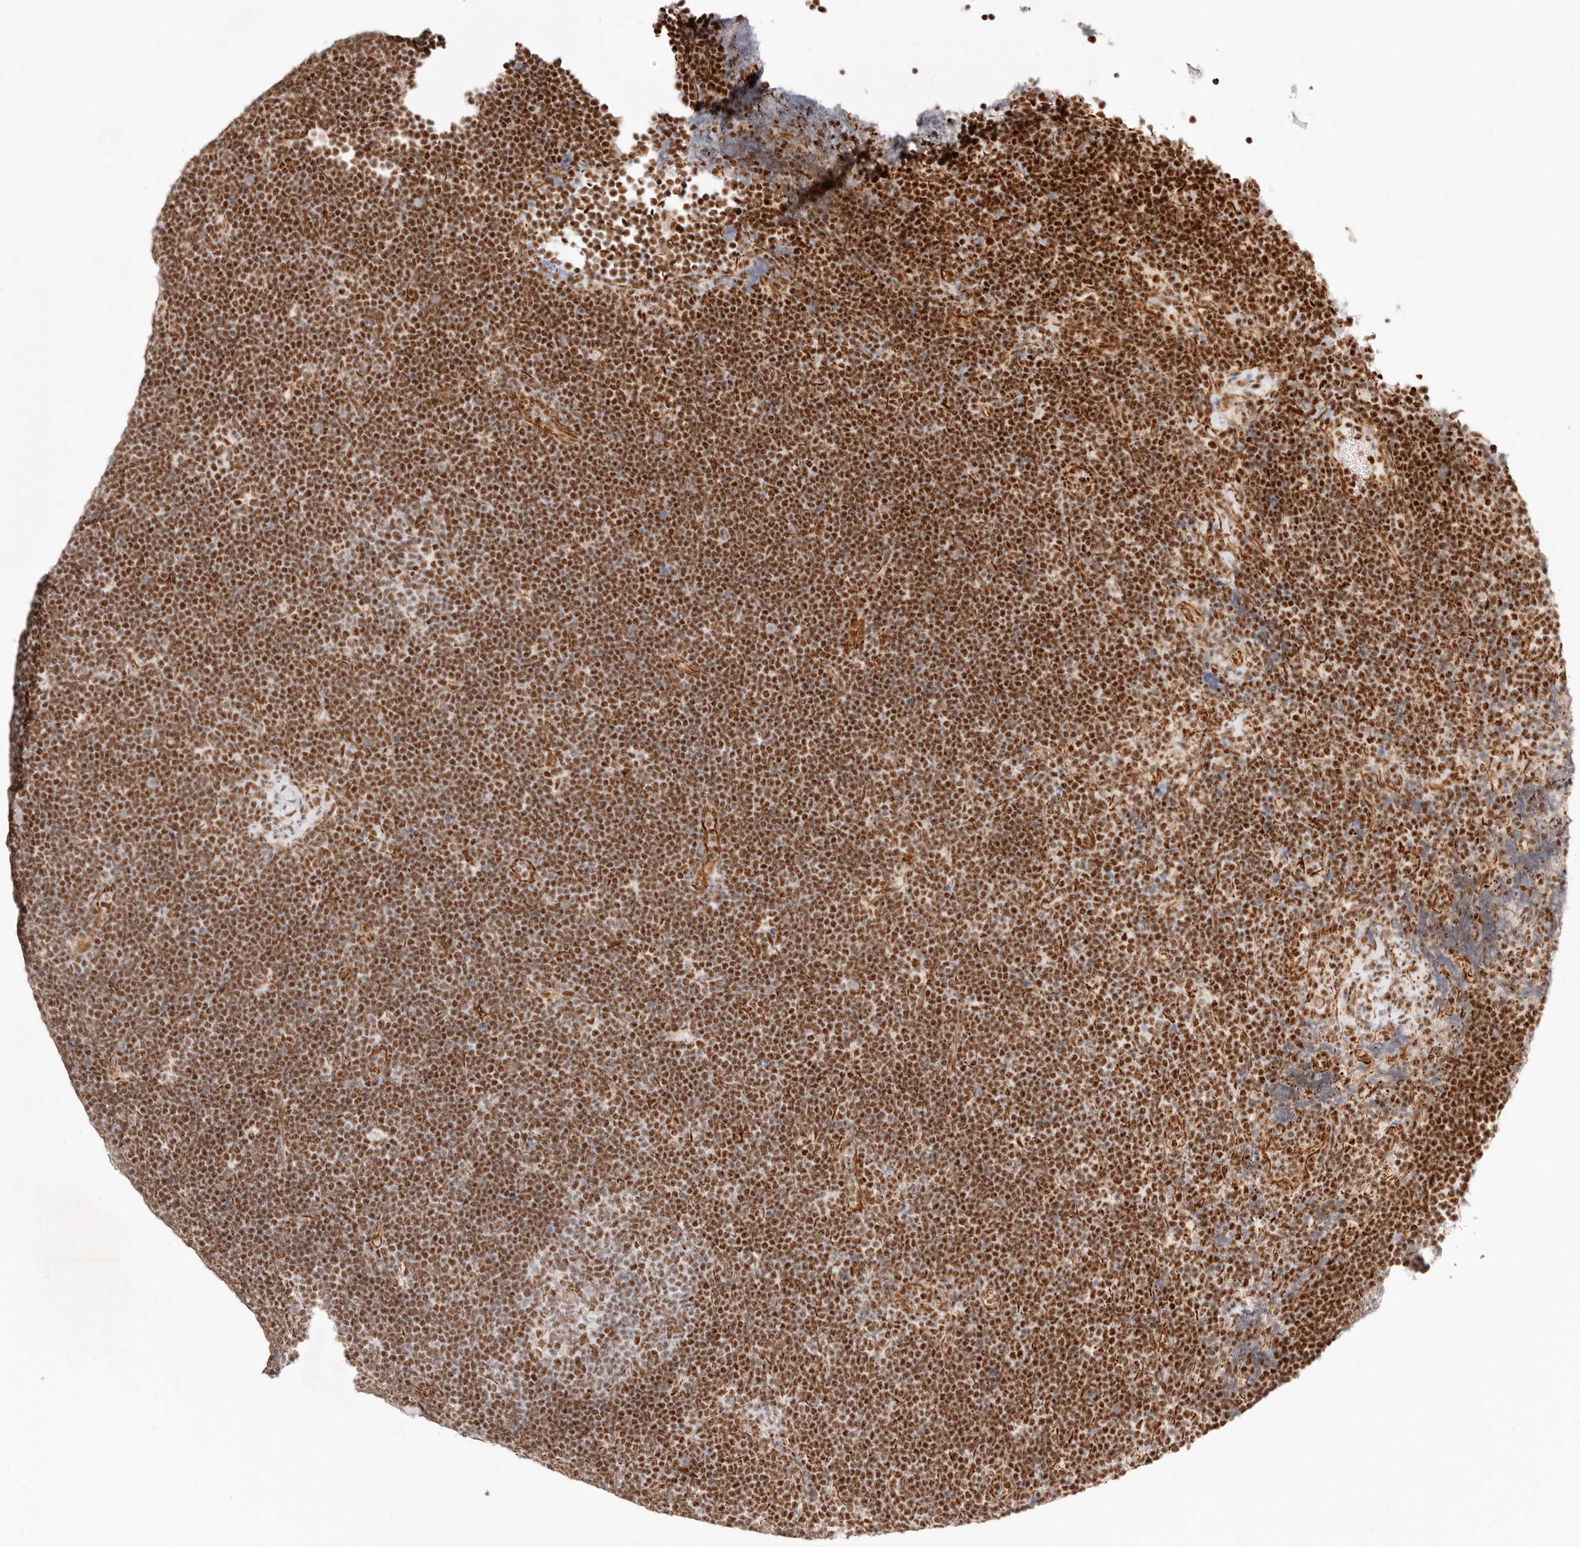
{"staining": {"intensity": "strong", "quantity": ">75%", "location": "nuclear"}, "tissue": "lymphoma", "cell_type": "Tumor cells", "image_type": "cancer", "snomed": [{"axis": "morphology", "description": "Malignant lymphoma, non-Hodgkin's type, High grade"}, {"axis": "topography", "description": "Lymph node"}], "caption": "Human high-grade malignant lymphoma, non-Hodgkin's type stained with a brown dye demonstrates strong nuclear positive expression in about >75% of tumor cells.", "gene": "ZC3H11A", "patient": {"sex": "male", "age": 13}}